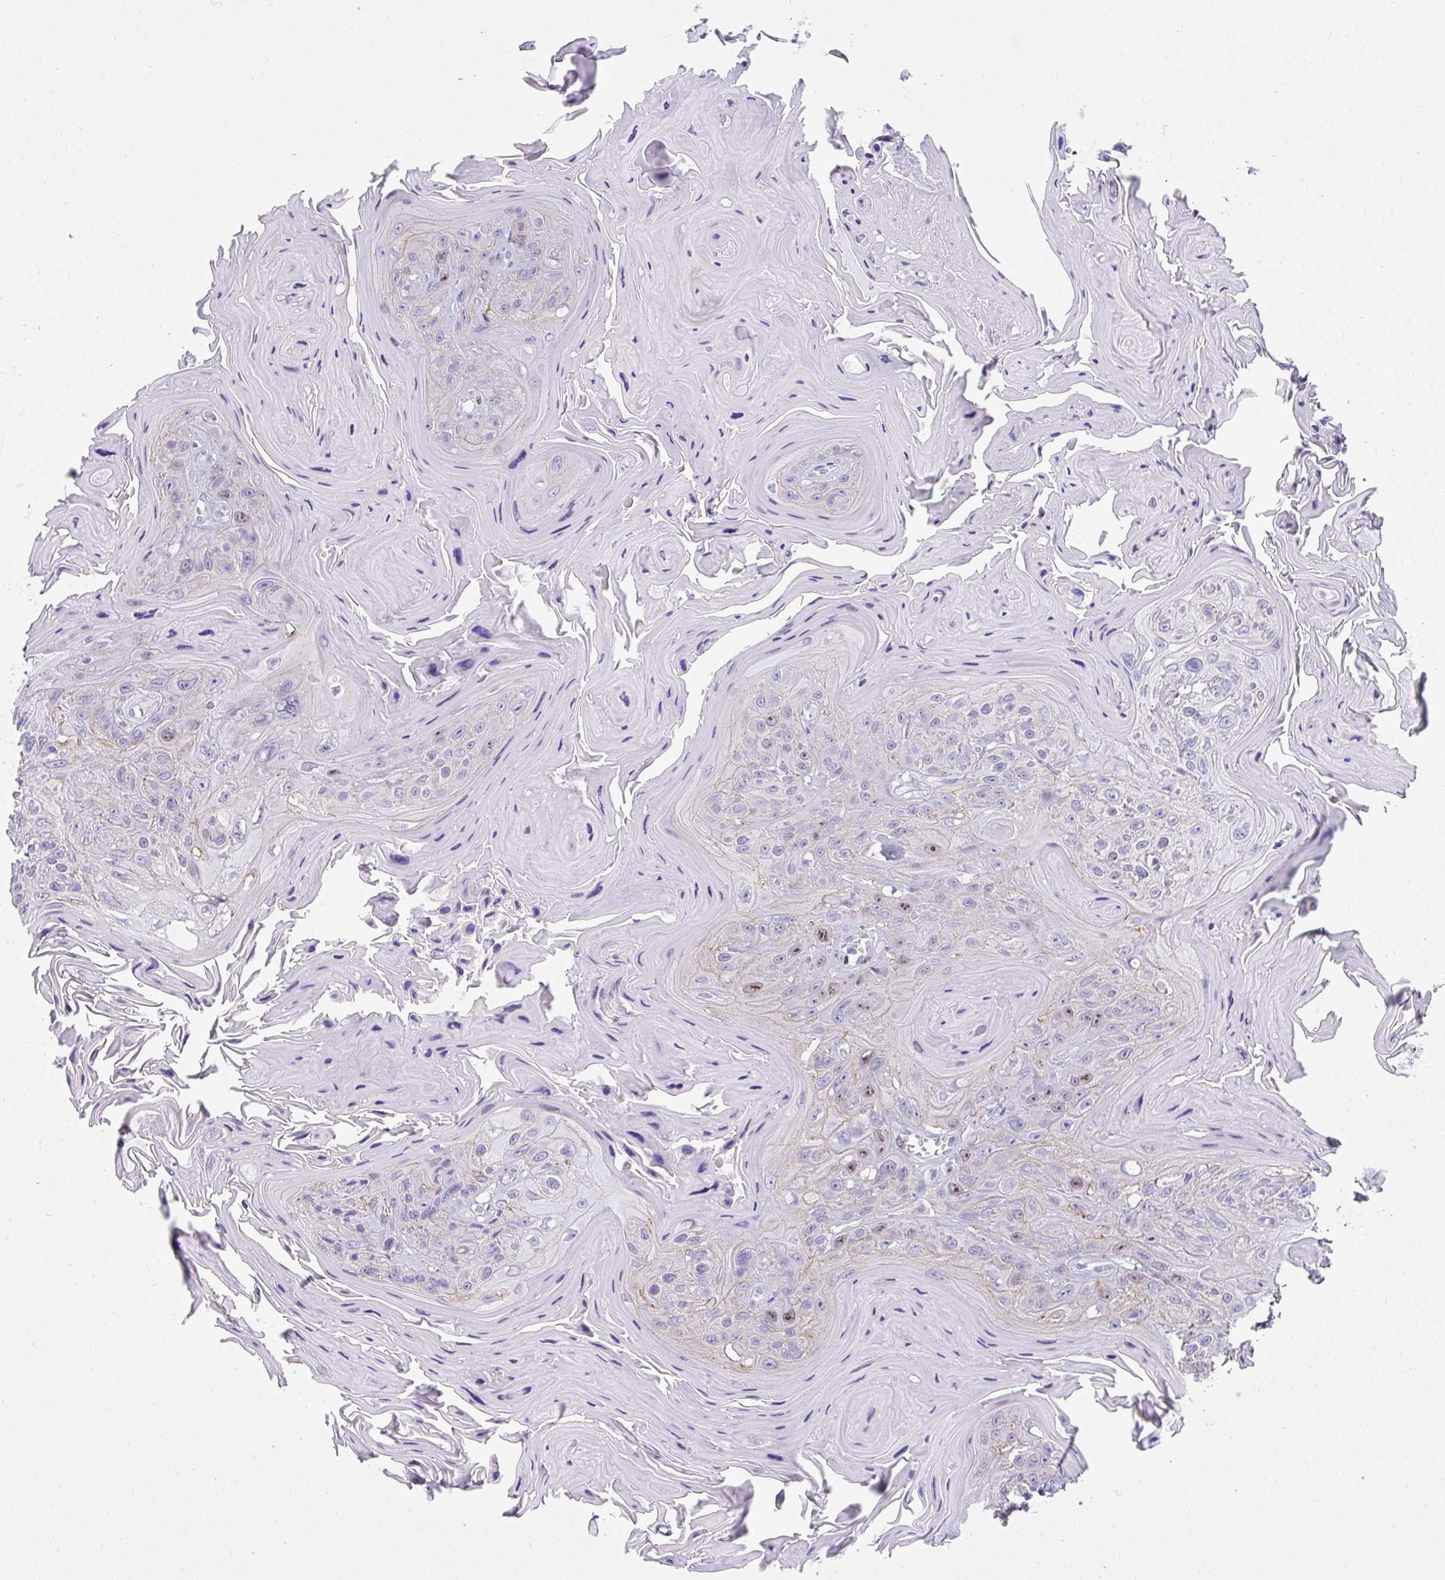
{"staining": {"intensity": "moderate", "quantity": "<25%", "location": "nuclear"}, "tissue": "head and neck cancer", "cell_type": "Tumor cells", "image_type": "cancer", "snomed": [{"axis": "morphology", "description": "Squamous cell carcinoma, NOS"}, {"axis": "topography", "description": "Head-Neck"}], "caption": "Protein staining of squamous cell carcinoma (head and neck) tissue displays moderate nuclear expression in about <25% of tumor cells.", "gene": "SUZ12", "patient": {"sex": "female", "age": 59}}